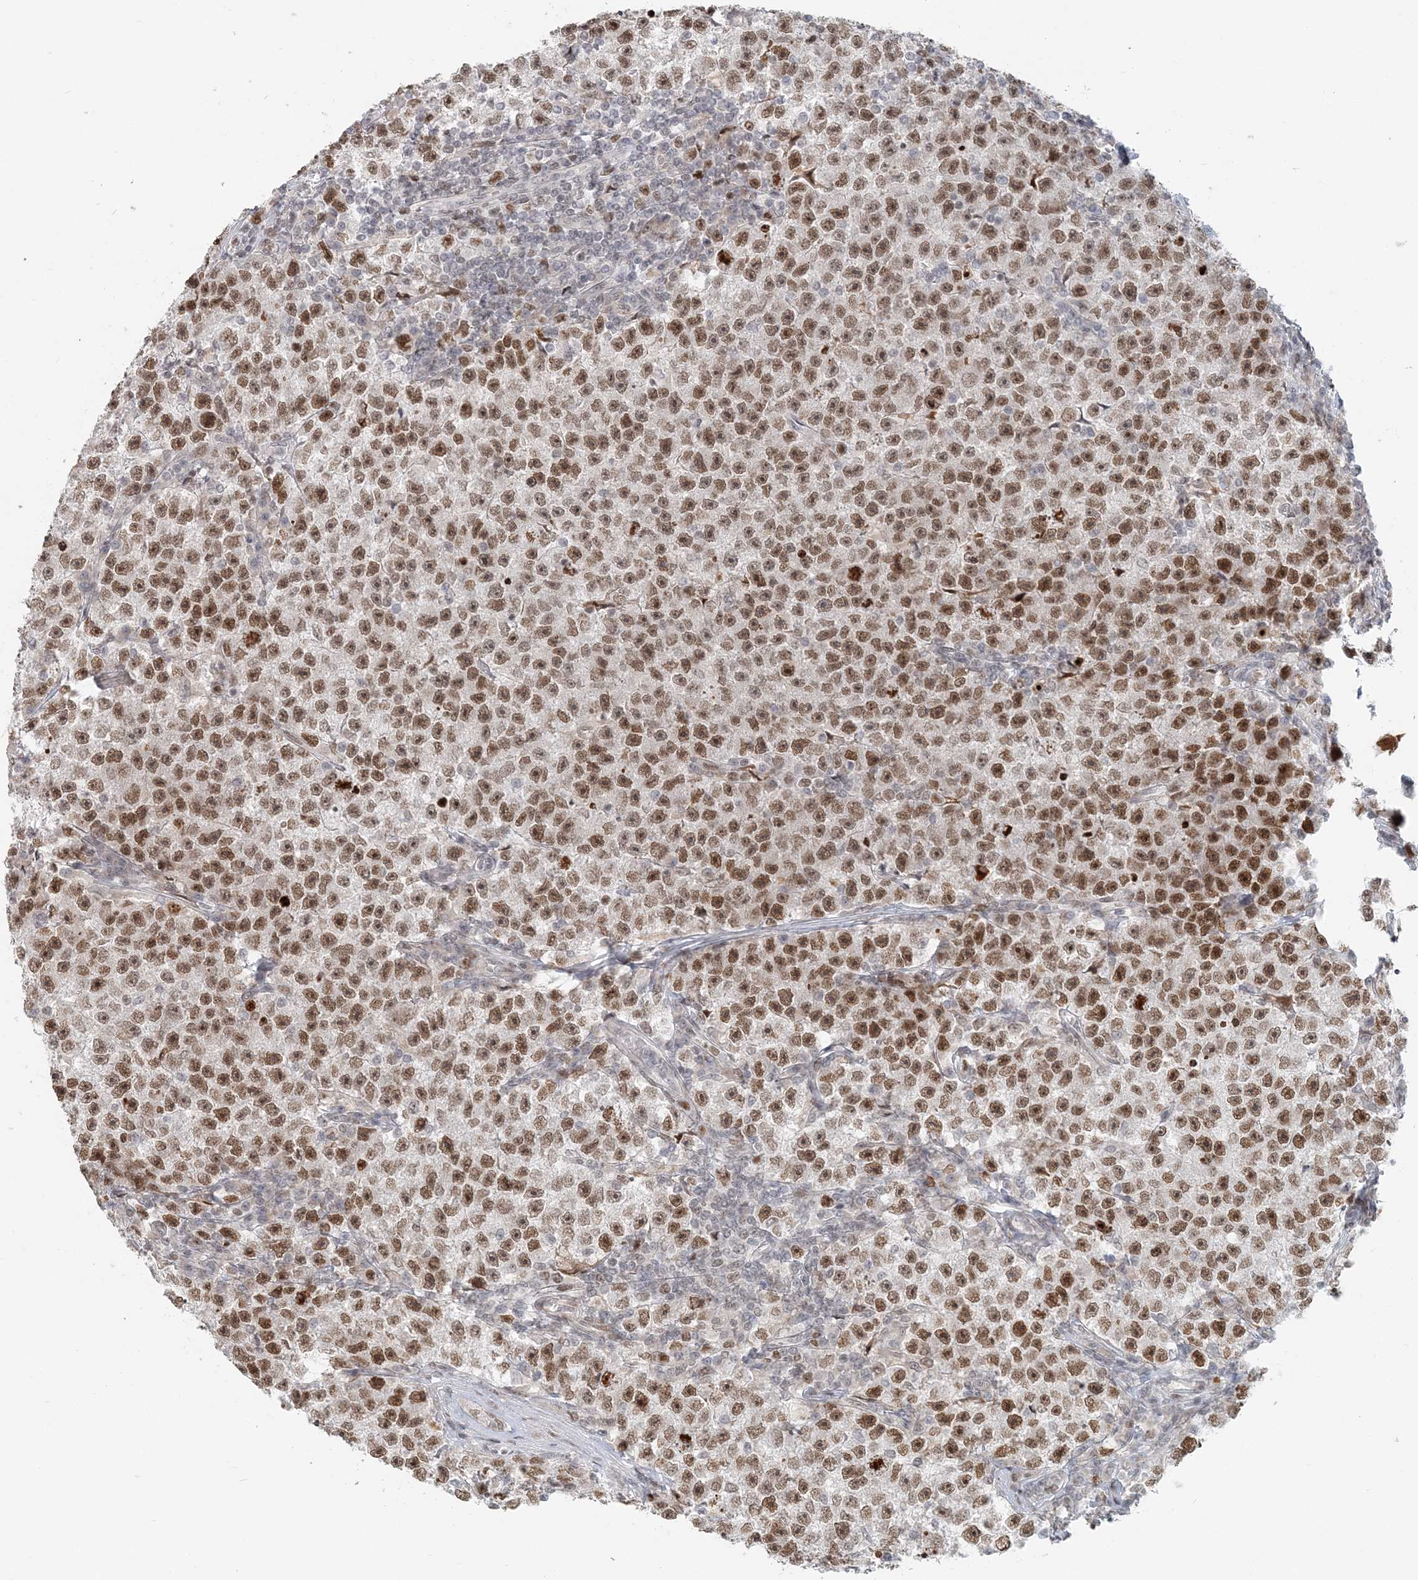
{"staining": {"intensity": "moderate", "quantity": ">75%", "location": "nuclear"}, "tissue": "testis cancer", "cell_type": "Tumor cells", "image_type": "cancer", "snomed": [{"axis": "morphology", "description": "Seminoma, NOS"}, {"axis": "topography", "description": "Testis"}], "caption": "Immunohistochemistry (DAB (3,3'-diaminobenzidine)) staining of human testis seminoma exhibits moderate nuclear protein positivity in about >75% of tumor cells. Immunohistochemistry stains the protein in brown and the nuclei are stained blue.", "gene": "BAZ1B", "patient": {"sex": "male", "age": 22}}